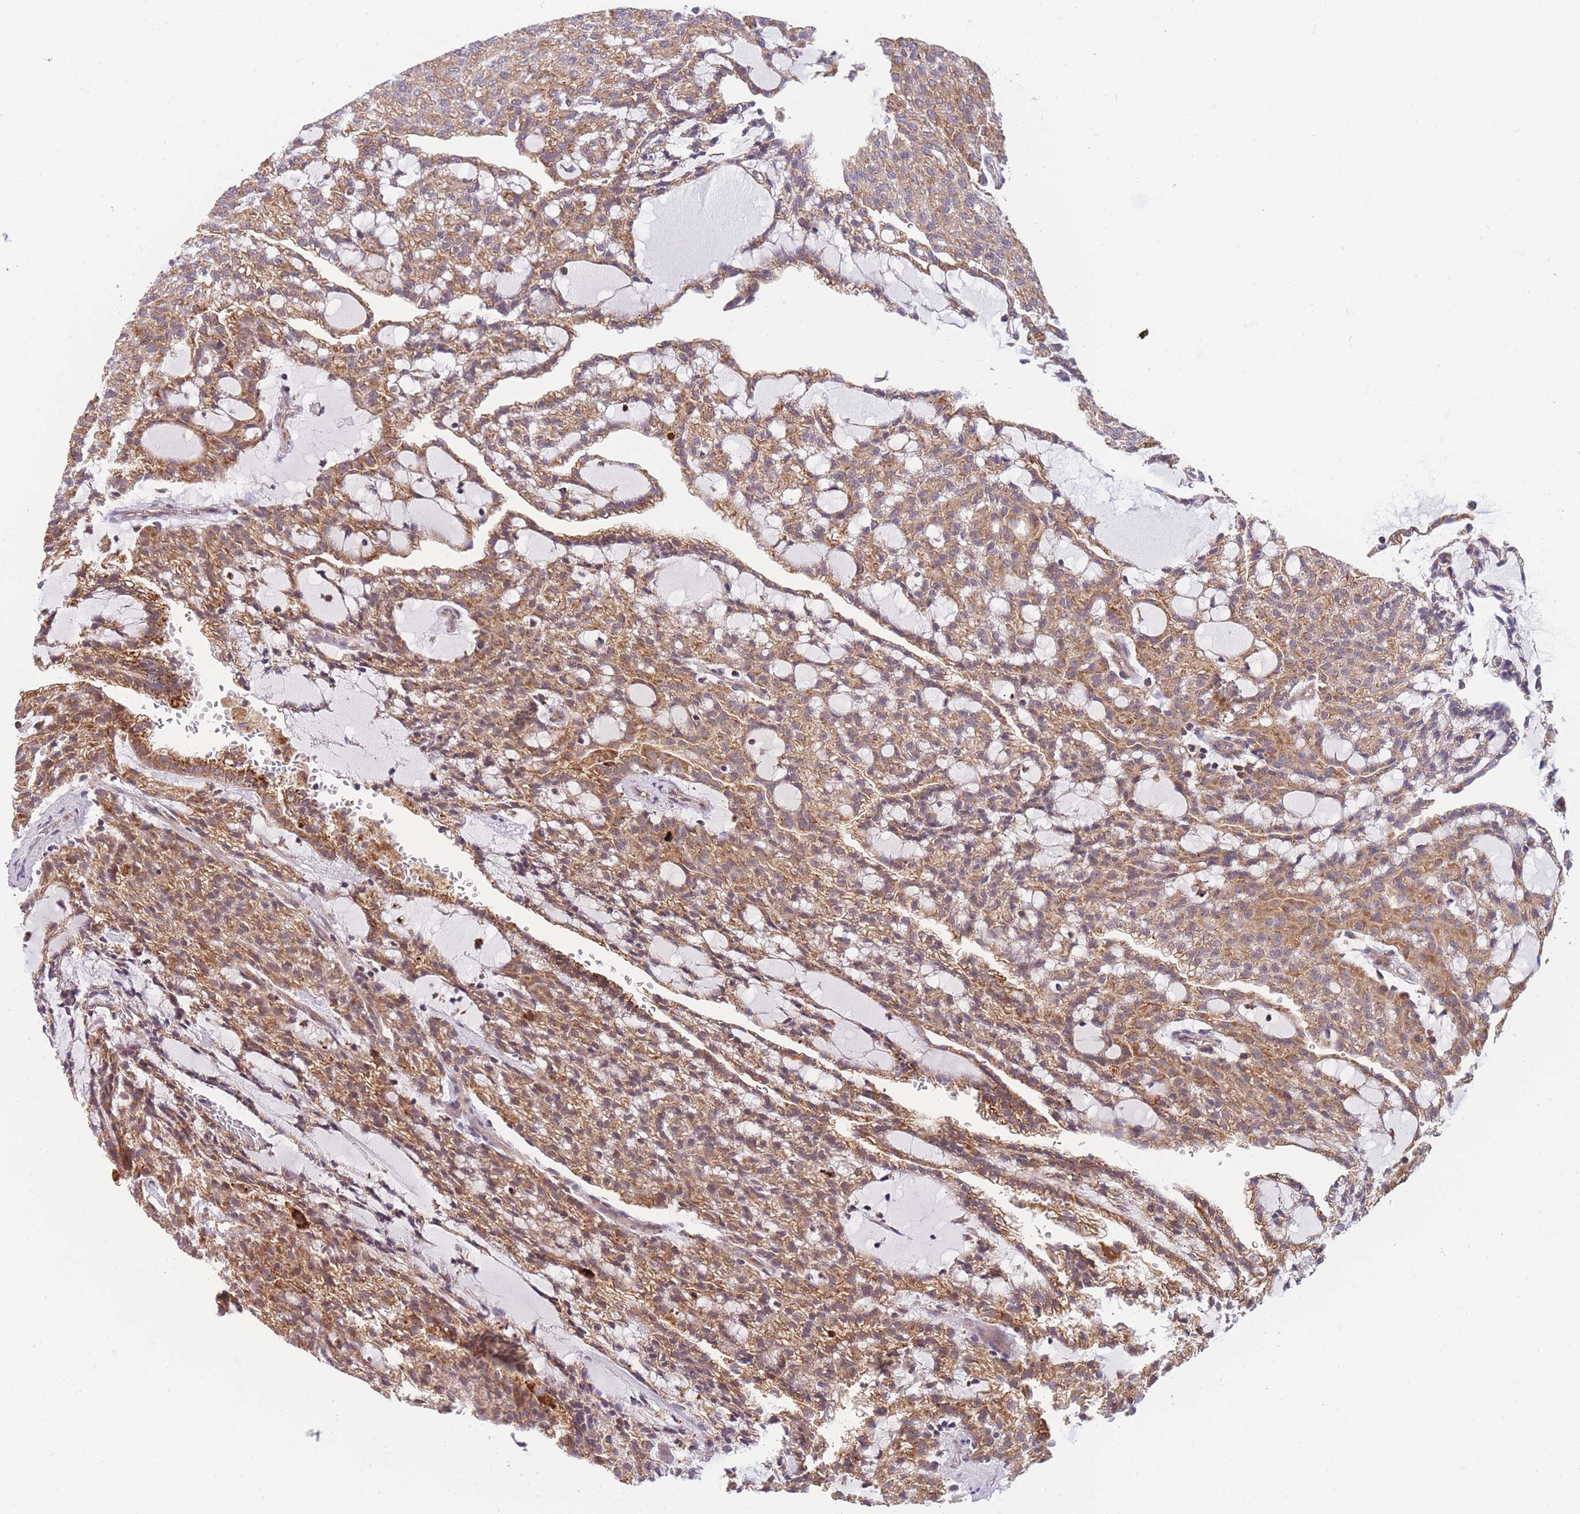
{"staining": {"intensity": "moderate", "quantity": ">75%", "location": "cytoplasmic/membranous"}, "tissue": "renal cancer", "cell_type": "Tumor cells", "image_type": "cancer", "snomed": [{"axis": "morphology", "description": "Adenocarcinoma, NOS"}, {"axis": "topography", "description": "Kidney"}], "caption": "Tumor cells display medium levels of moderate cytoplasmic/membranous expression in about >75% of cells in renal cancer. (DAB IHC with brightfield microscopy, high magnification).", "gene": "MRPL23", "patient": {"sex": "male", "age": 63}}